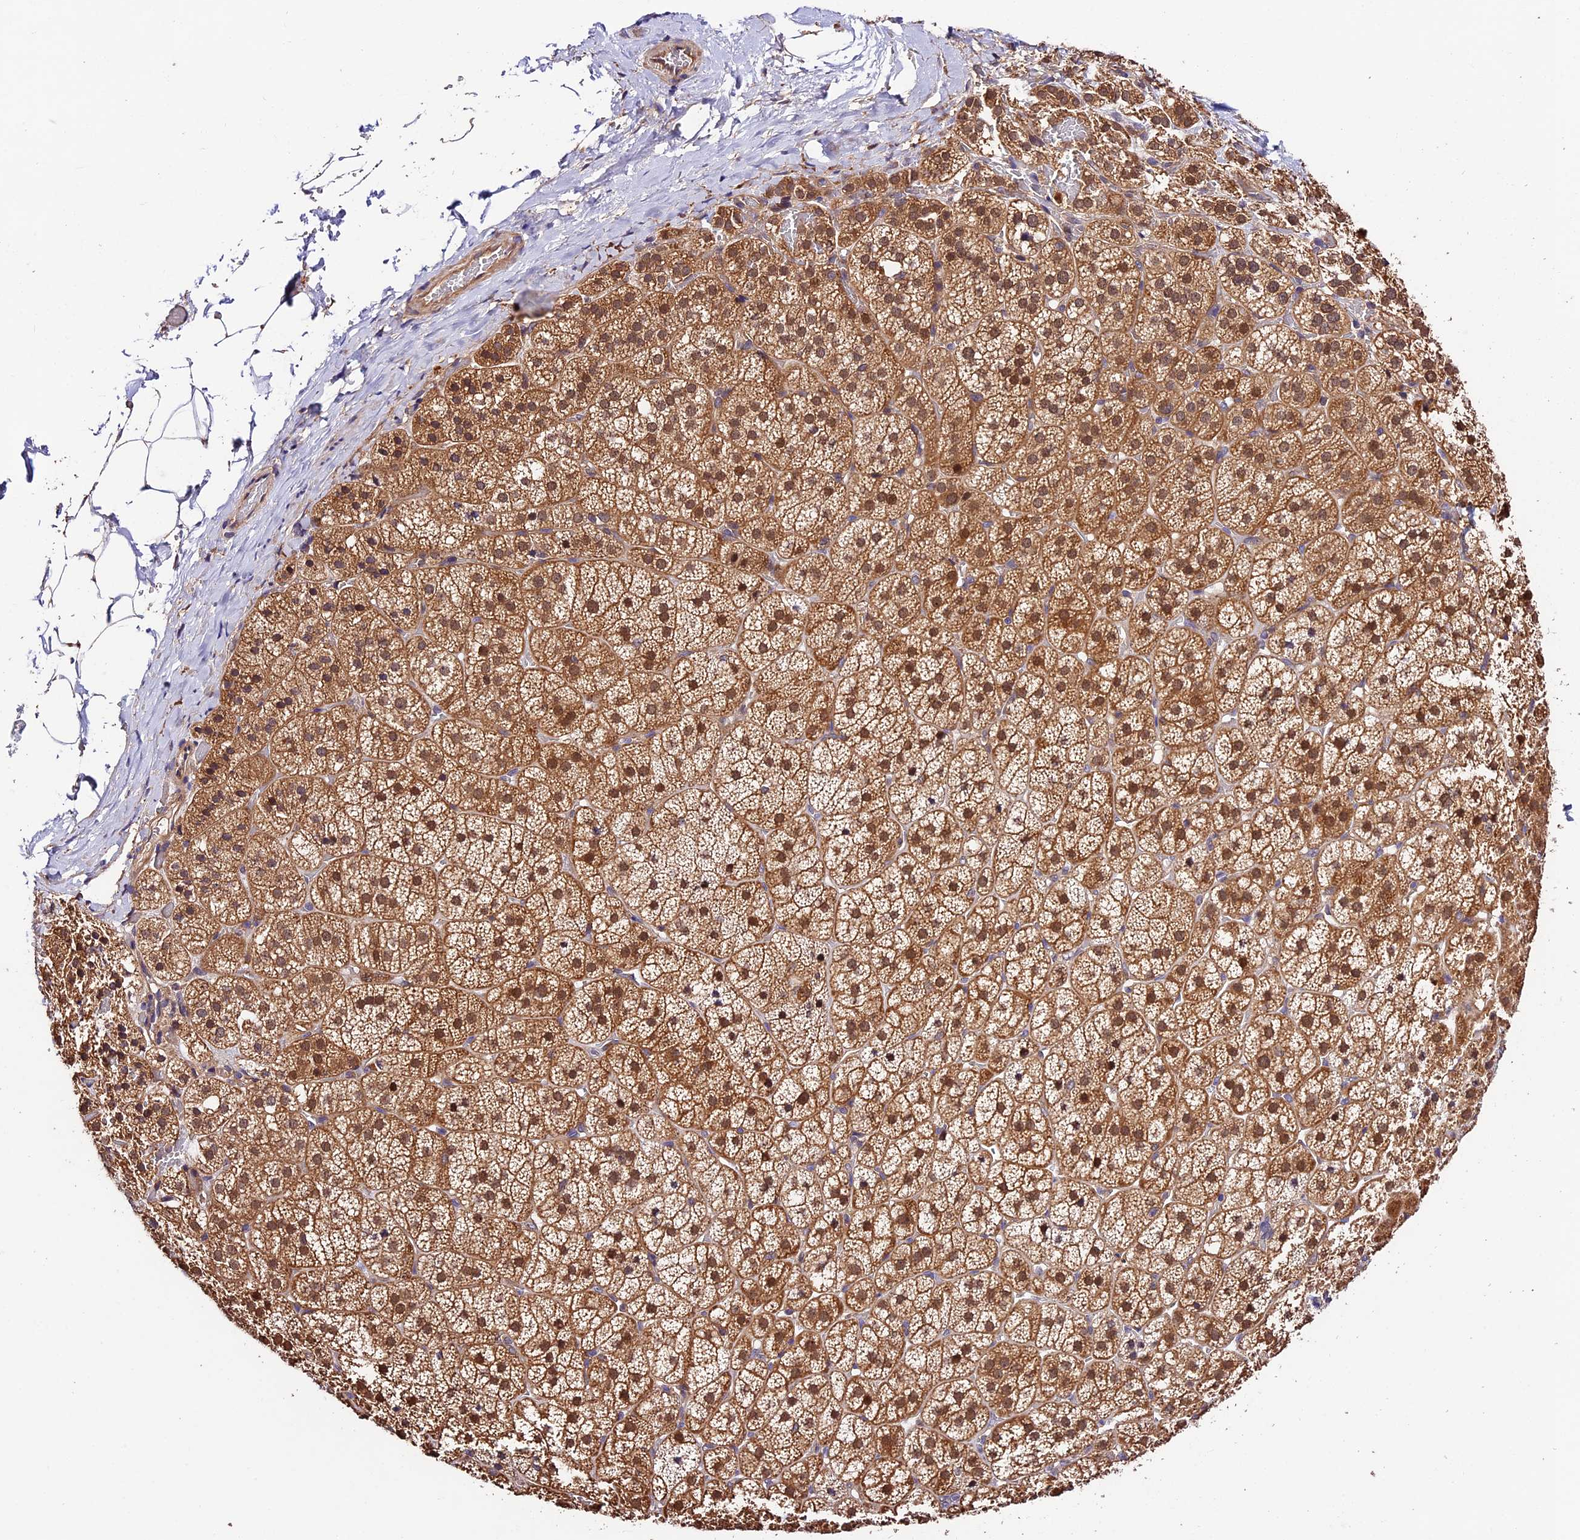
{"staining": {"intensity": "strong", "quantity": ">75%", "location": "cytoplasmic/membranous"}, "tissue": "adrenal gland", "cell_type": "Glandular cells", "image_type": "normal", "snomed": [{"axis": "morphology", "description": "Normal tissue, NOS"}, {"axis": "topography", "description": "Adrenal gland"}], "caption": "Protein staining displays strong cytoplasmic/membranous expression in approximately >75% of glandular cells in unremarkable adrenal gland.", "gene": "CES3", "patient": {"sex": "female", "age": 44}}